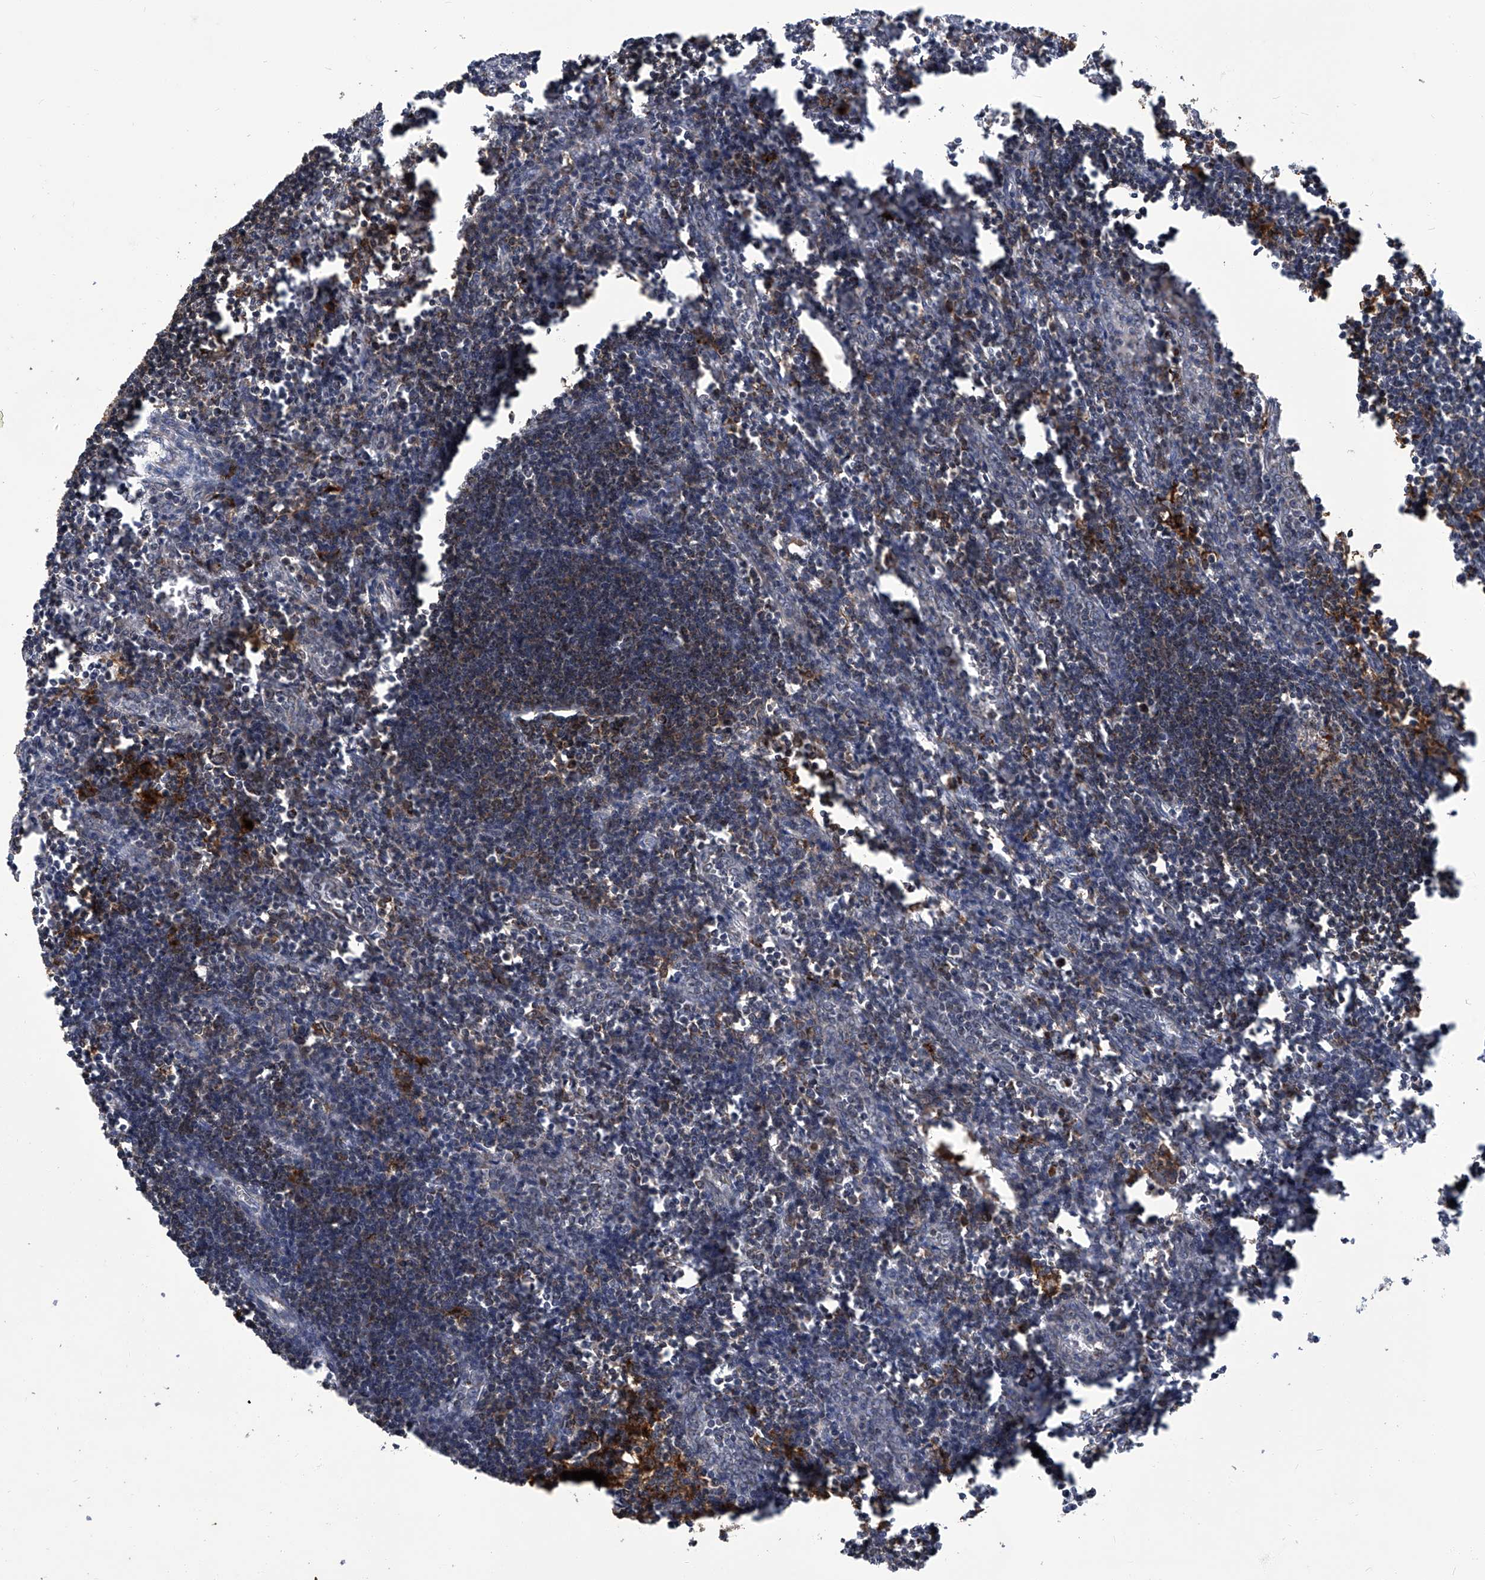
{"staining": {"intensity": "strong", "quantity": "25%-75%", "location": "cytoplasmic/membranous"}, "tissue": "lymph node", "cell_type": "Germinal center cells", "image_type": "normal", "snomed": [{"axis": "morphology", "description": "Normal tissue, NOS"}, {"axis": "morphology", "description": "Malignant melanoma, Metastatic site"}, {"axis": "topography", "description": "Lymph node"}], "caption": "Human lymph node stained with a protein marker displays strong staining in germinal center cells.", "gene": "TNFRSF13B", "patient": {"sex": "male", "age": 41}}